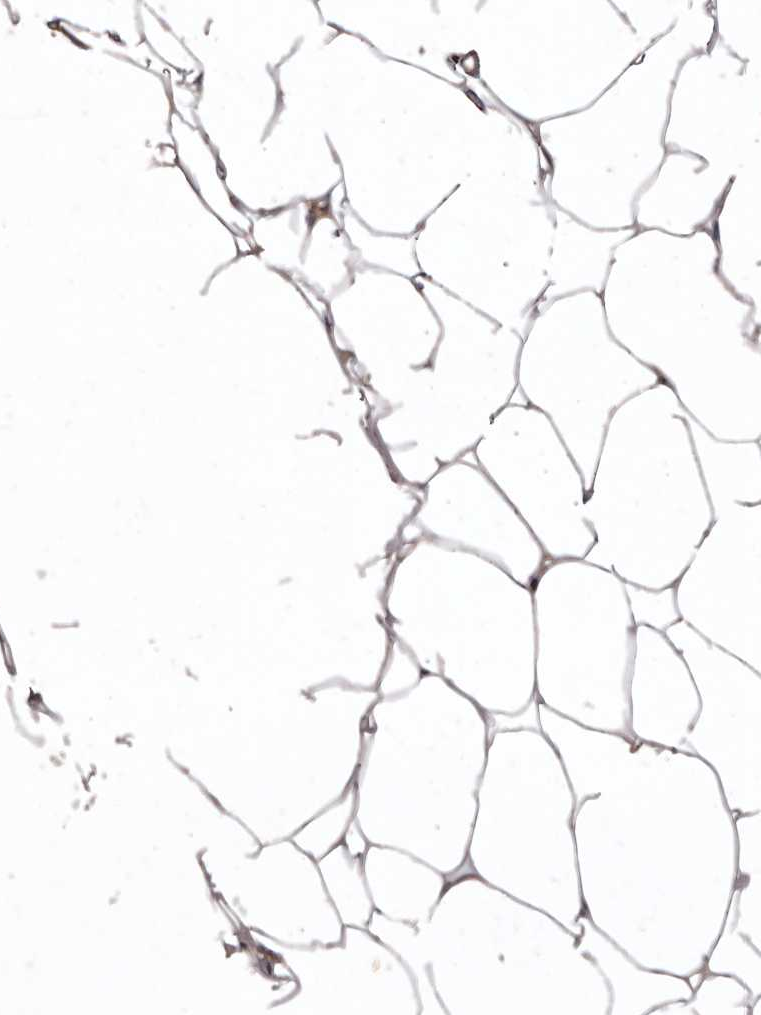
{"staining": {"intensity": "weak", "quantity": "25%-75%", "location": "cytoplasmic/membranous"}, "tissue": "adipose tissue", "cell_type": "Adipocytes", "image_type": "normal", "snomed": [{"axis": "morphology", "description": "Normal tissue, NOS"}, {"axis": "topography", "description": "Breast"}], "caption": "IHC of normal adipose tissue exhibits low levels of weak cytoplasmic/membranous positivity in approximately 25%-75% of adipocytes.", "gene": "FLAD1", "patient": {"sex": "female", "age": 23}}